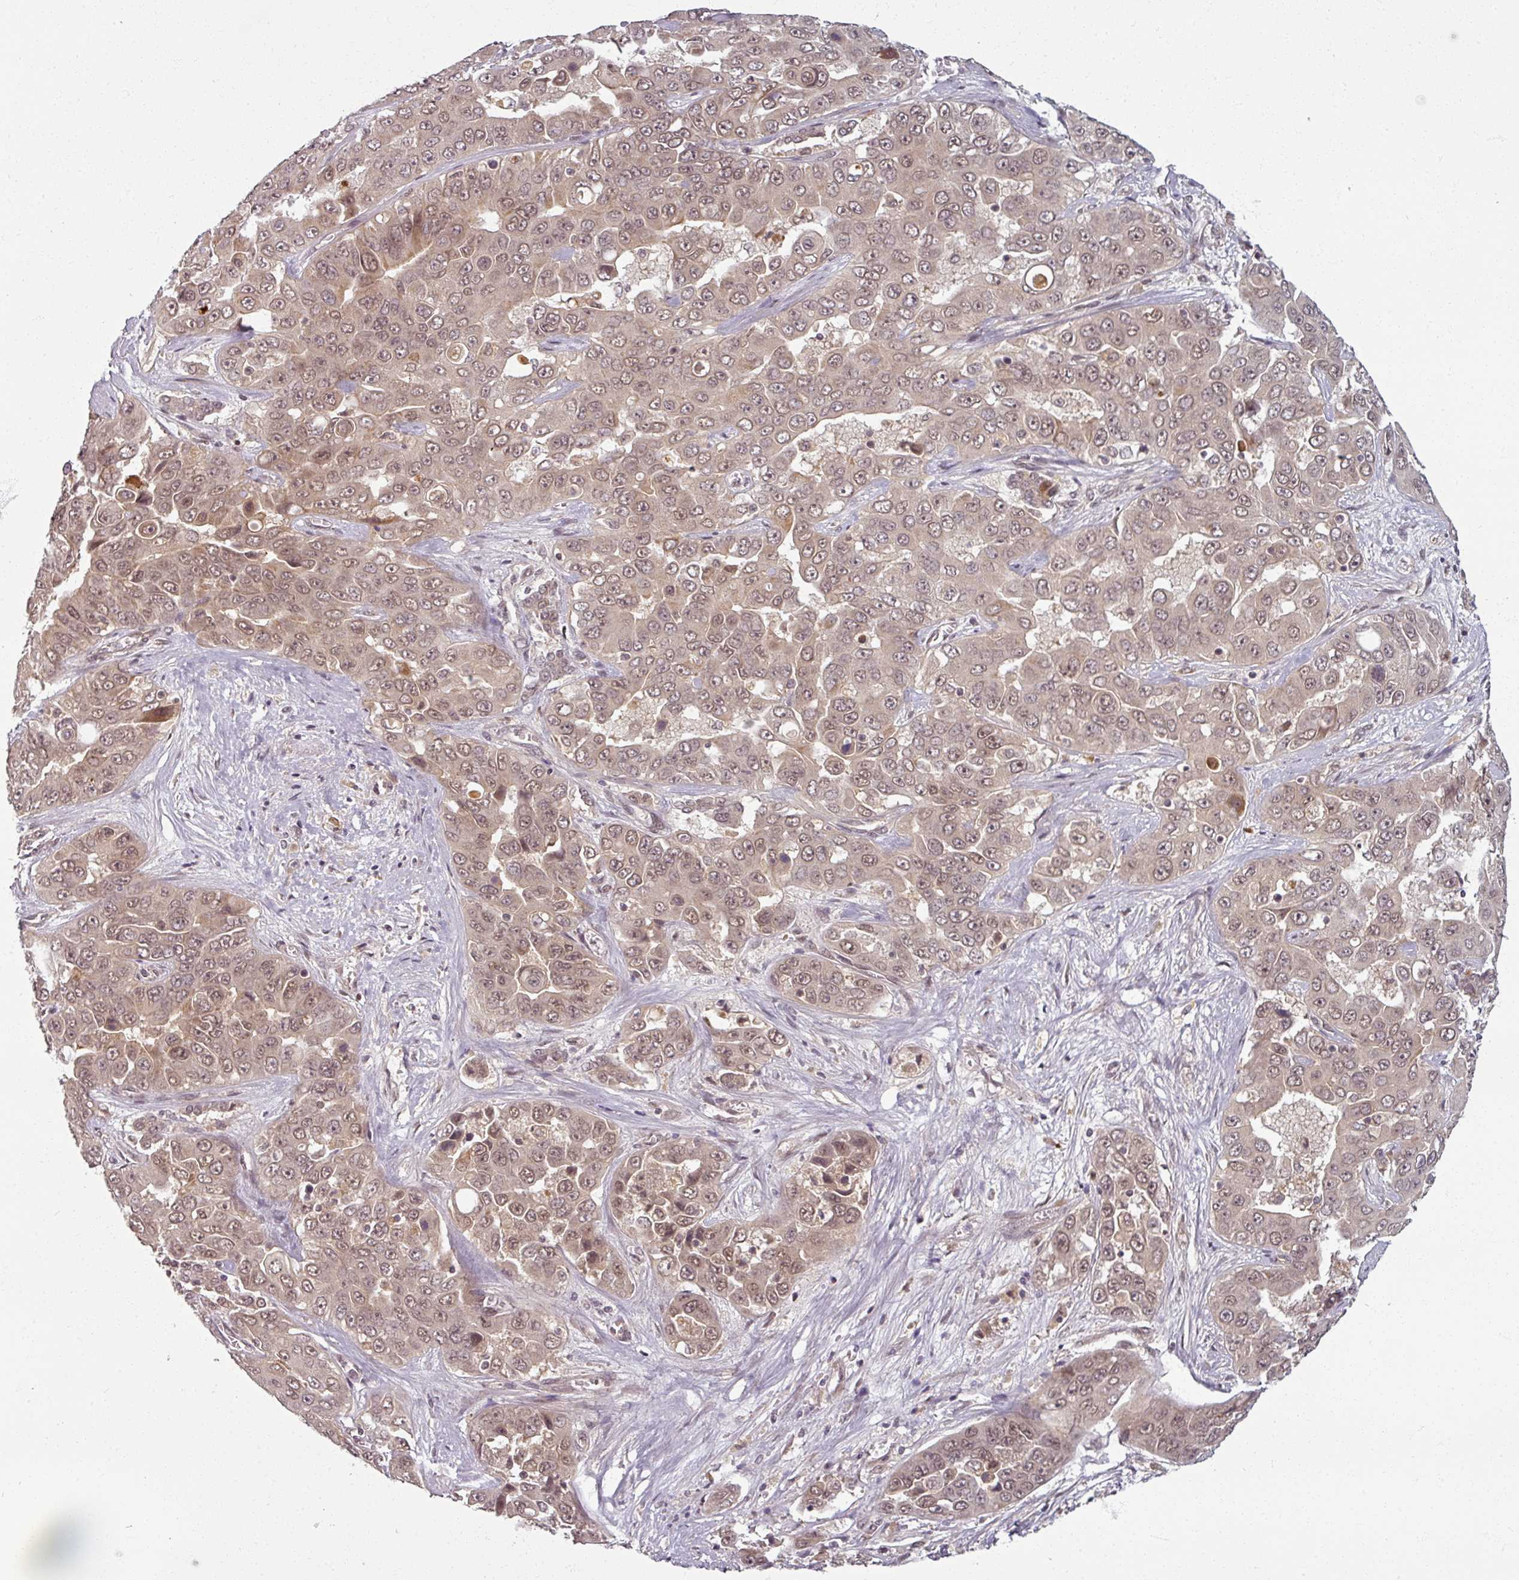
{"staining": {"intensity": "moderate", "quantity": ">75%", "location": "nuclear"}, "tissue": "liver cancer", "cell_type": "Tumor cells", "image_type": "cancer", "snomed": [{"axis": "morphology", "description": "Cholangiocarcinoma"}, {"axis": "topography", "description": "Liver"}], "caption": "Liver cancer (cholangiocarcinoma) tissue reveals moderate nuclear staining in about >75% of tumor cells, visualized by immunohistochemistry.", "gene": "POLR2G", "patient": {"sex": "female", "age": 52}}